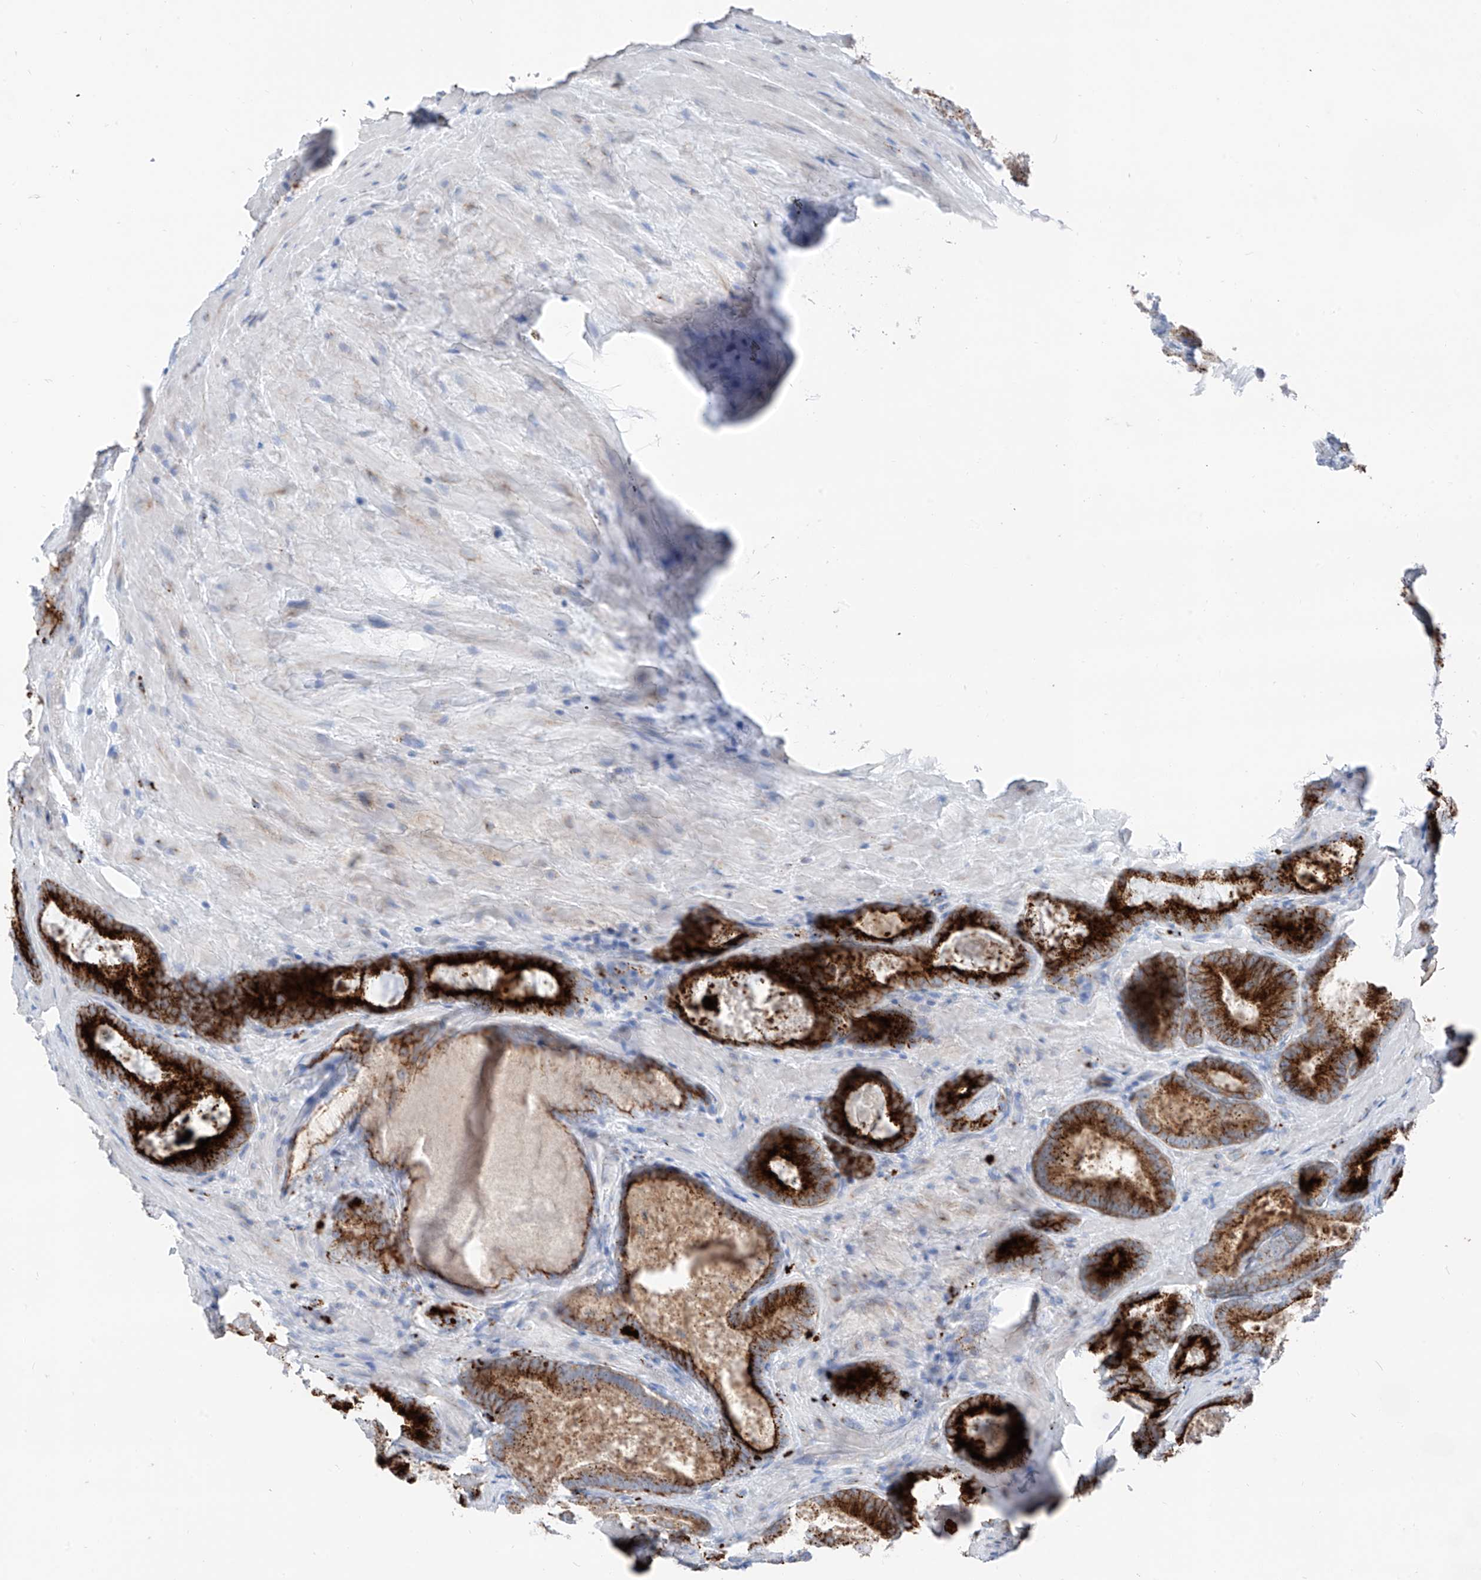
{"staining": {"intensity": "strong", "quantity": ">75%", "location": "cytoplasmic/membranous"}, "tissue": "prostate cancer", "cell_type": "Tumor cells", "image_type": "cancer", "snomed": [{"axis": "morphology", "description": "Adenocarcinoma, High grade"}, {"axis": "topography", "description": "Prostate"}], "caption": "Protein staining shows strong cytoplasmic/membranous staining in about >75% of tumor cells in high-grade adenocarcinoma (prostate).", "gene": "GPR137C", "patient": {"sex": "male", "age": 66}}